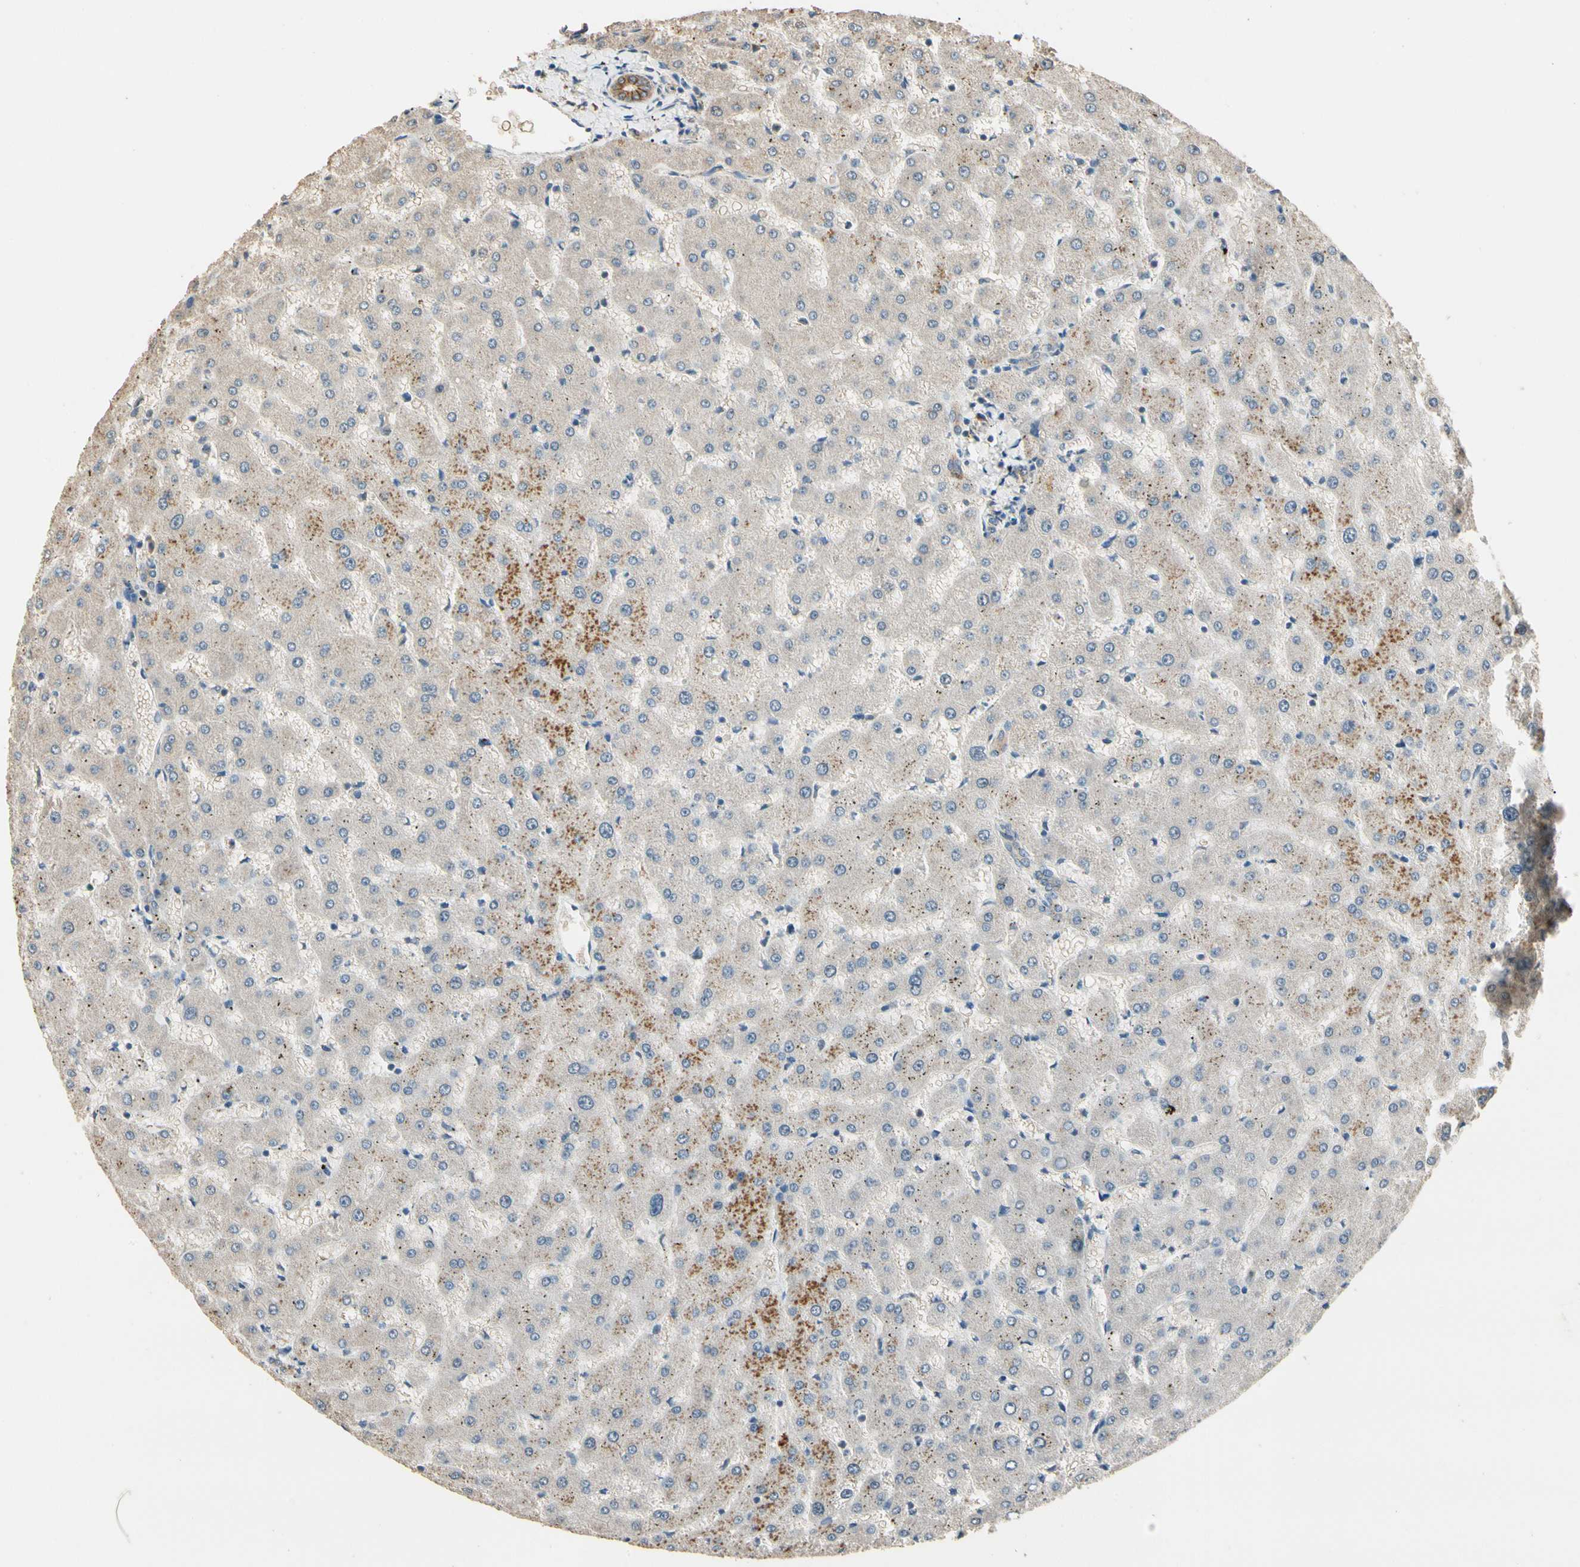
{"staining": {"intensity": "moderate", "quantity": ">75%", "location": "cytoplasmic/membranous"}, "tissue": "liver", "cell_type": "Cholangiocytes", "image_type": "normal", "snomed": [{"axis": "morphology", "description": "Normal tissue, NOS"}, {"axis": "topography", "description": "Liver"}], "caption": "Liver stained for a protein (brown) reveals moderate cytoplasmic/membranous positive positivity in approximately >75% of cholangiocytes.", "gene": "CDH6", "patient": {"sex": "female", "age": 63}}